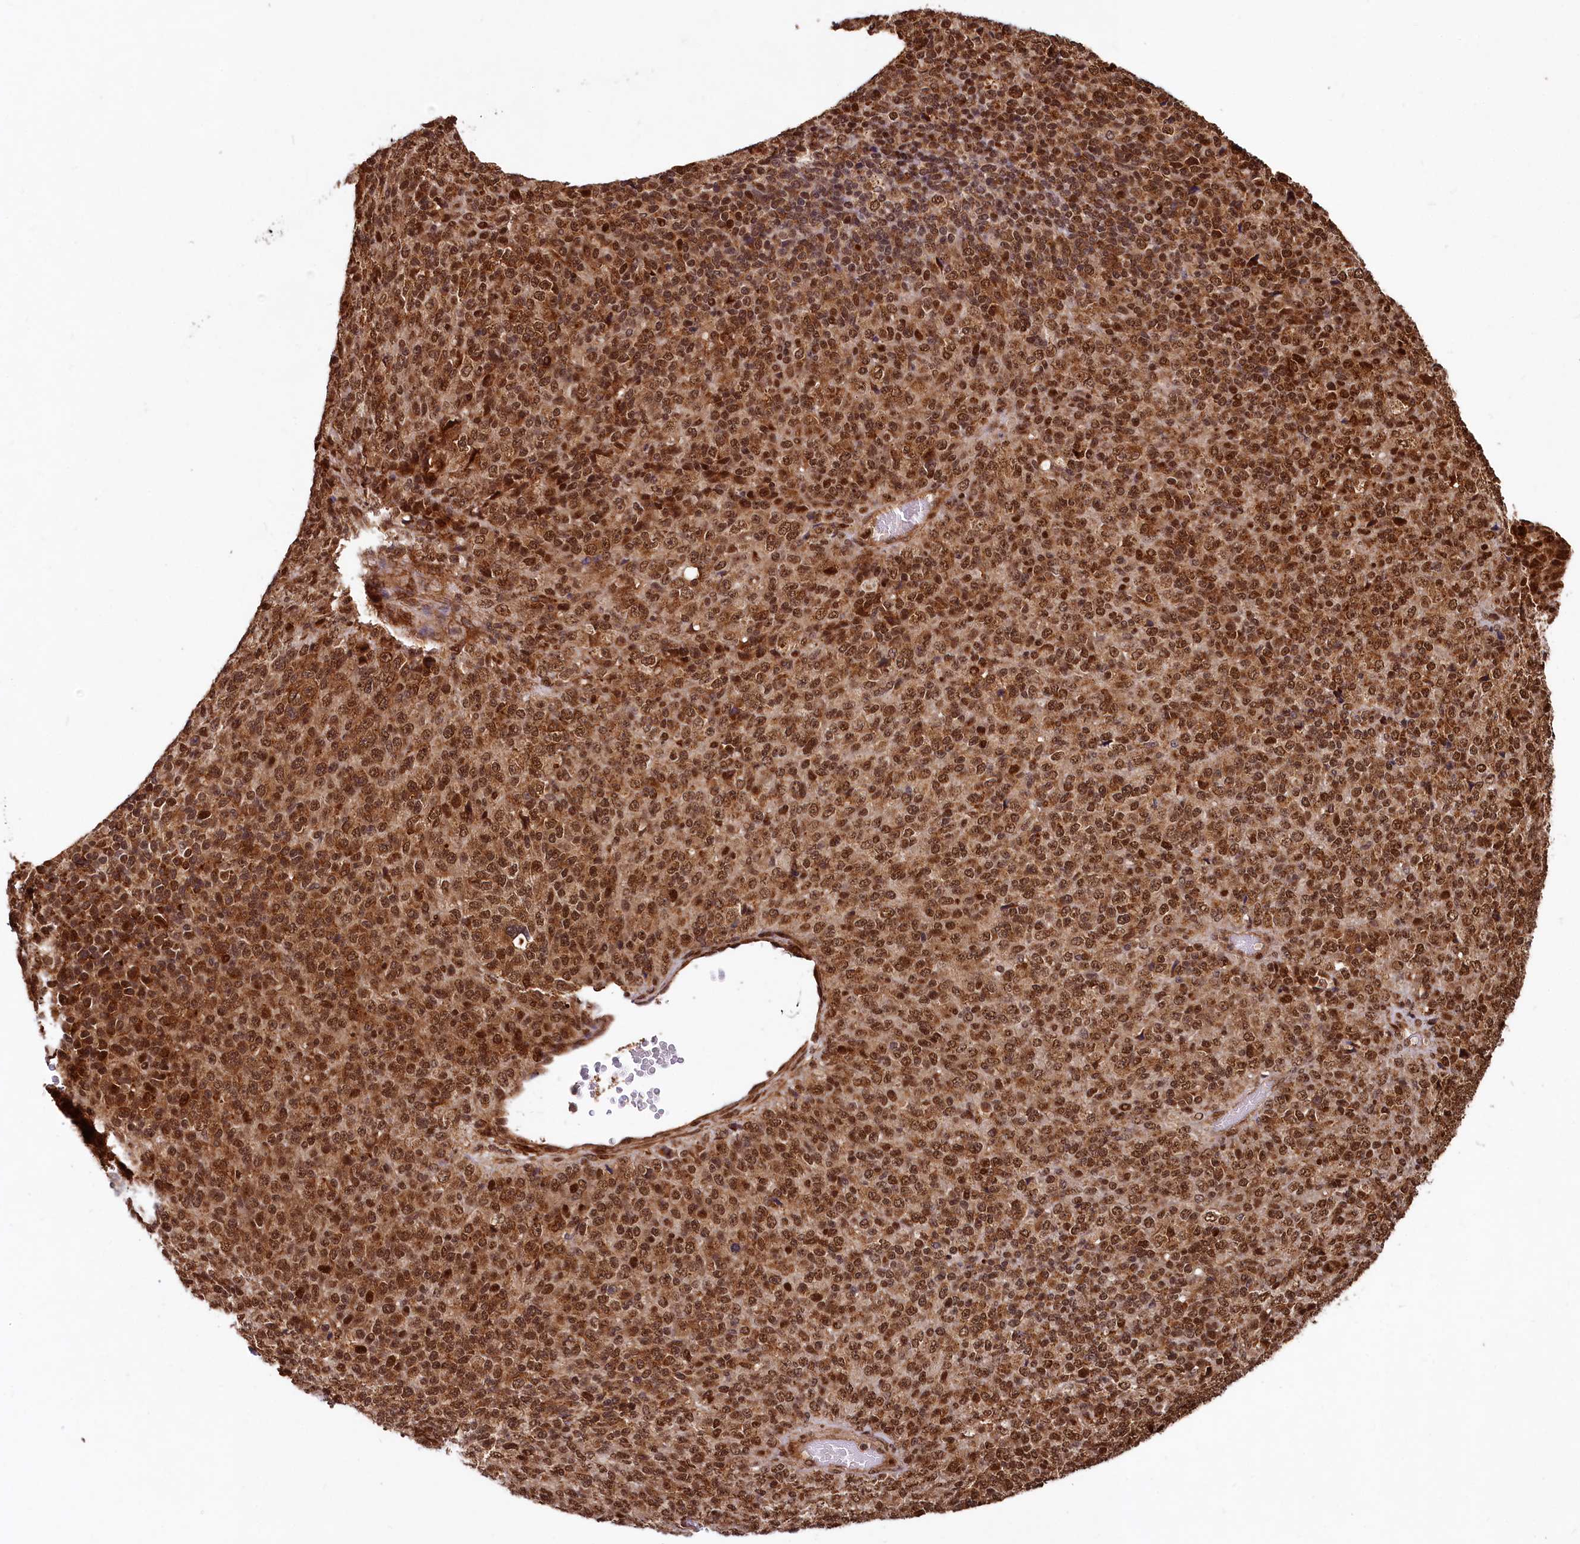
{"staining": {"intensity": "strong", "quantity": ">75%", "location": "cytoplasmic/membranous,nuclear"}, "tissue": "melanoma", "cell_type": "Tumor cells", "image_type": "cancer", "snomed": [{"axis": "morphology", "description": "Malignant melanoma, Metastatic site"}, {"axis": "topography", "description": "Brain"}], "caption": "Protein expression by immunohistochemistry exhibits strong cytoplasmic/membranous and nuclear expression in about >75% of tumor cells in melanoma.", "gene": "TRIM23", "patient": {"sex": "female", "age": 56}}